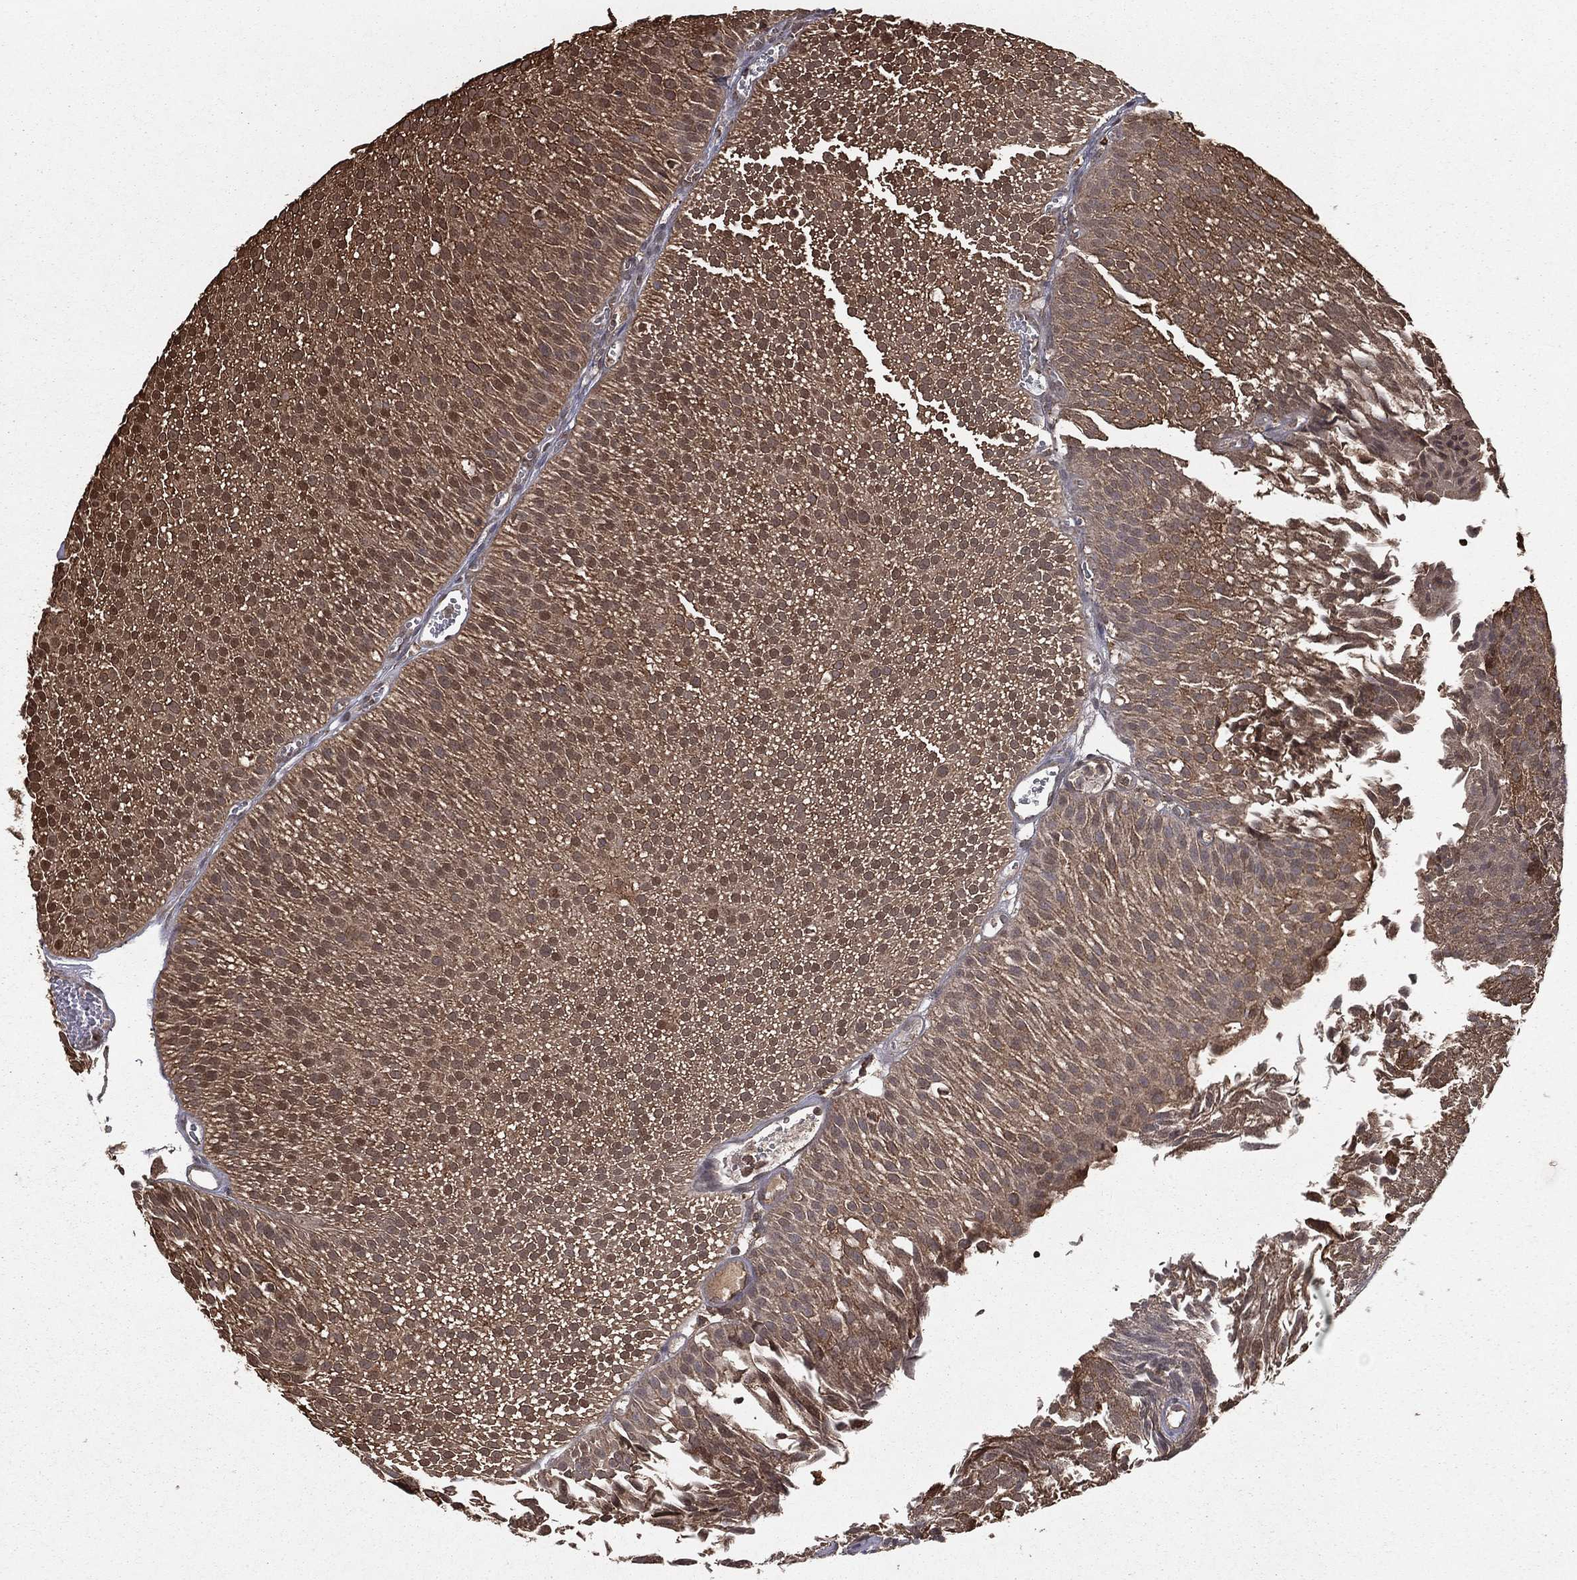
{"staining": {"intensity": "moderate", "quantity": ">75%", "location": "cytoplasmic/membranous"}, "tissue": "urothelial cancer", "cell_type": "Tumor cells", "image_type": "cancer", "snomed": [{"axis": "morphology", "description": "Urothelial carcinoma, Low grade"}, {"axis": "topography", "description": "Urinary bladder"}], "caption": "Immunohistochemical staining of human urothelial cancer shows medium levels of moderate cytoplasmic/membranous protein staining in approximately >75% of tumor cells.", "gene": "ZDHHC15", "patient": {"sex": "male", "age": 65}}